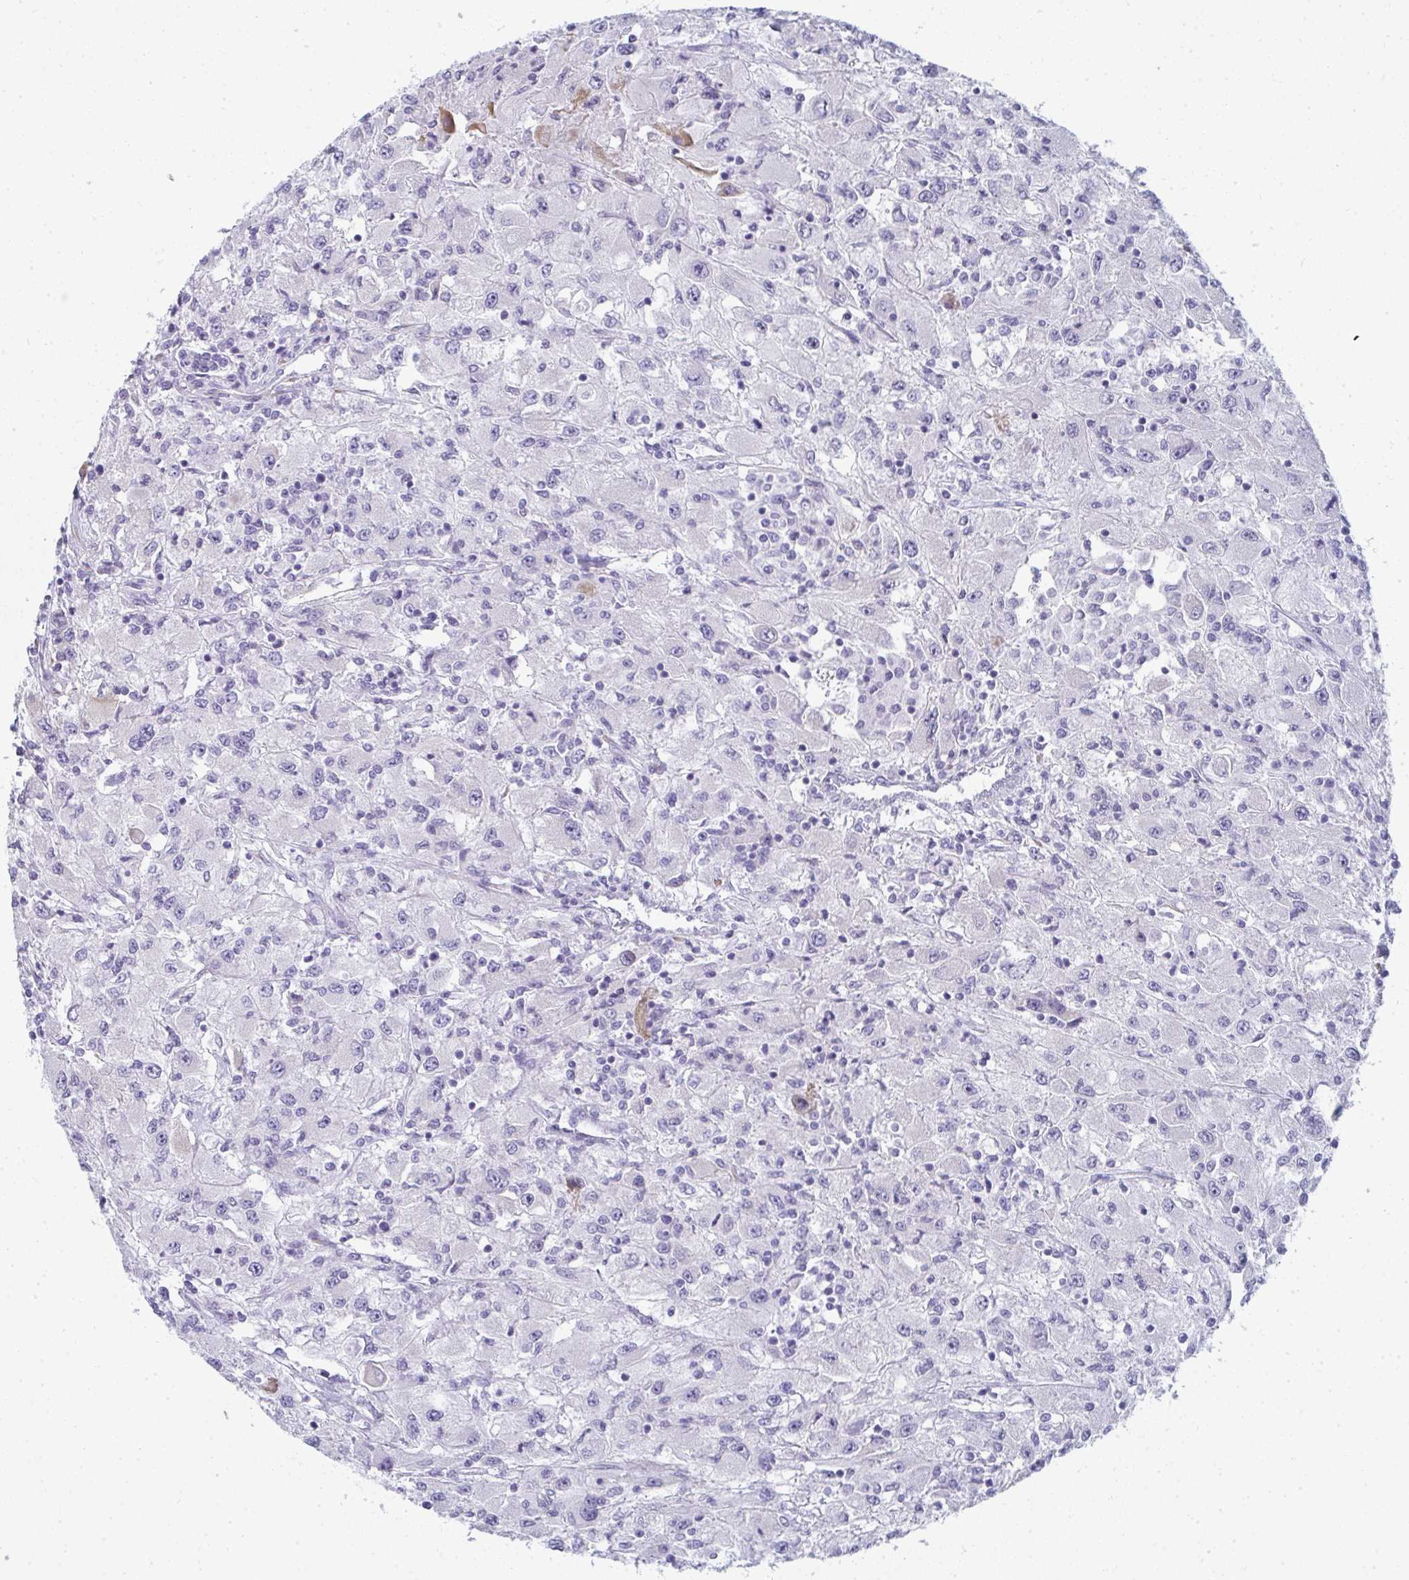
{"staining": {"intensity": "negative", "quantity": "none", "location": "none"}, "tissue": "renal cancer", "cell_type": "Tumor cells", "image_type": "cancer", "snomed": [{"axis": "morphology", "description": "Adenocarcinoma, NOS"}, {"axis": "topography", "description": "Kidney"}], "caption": "IHC histopathology image of human renal cancer (adenocarcinoma) stained for a protein (brown), which displays no staining in tumor cells. (IHC, brightfield microscopy, high magnification).", "gene": "SHROOM1", "patient": {"sex": "female", "age": 67}}